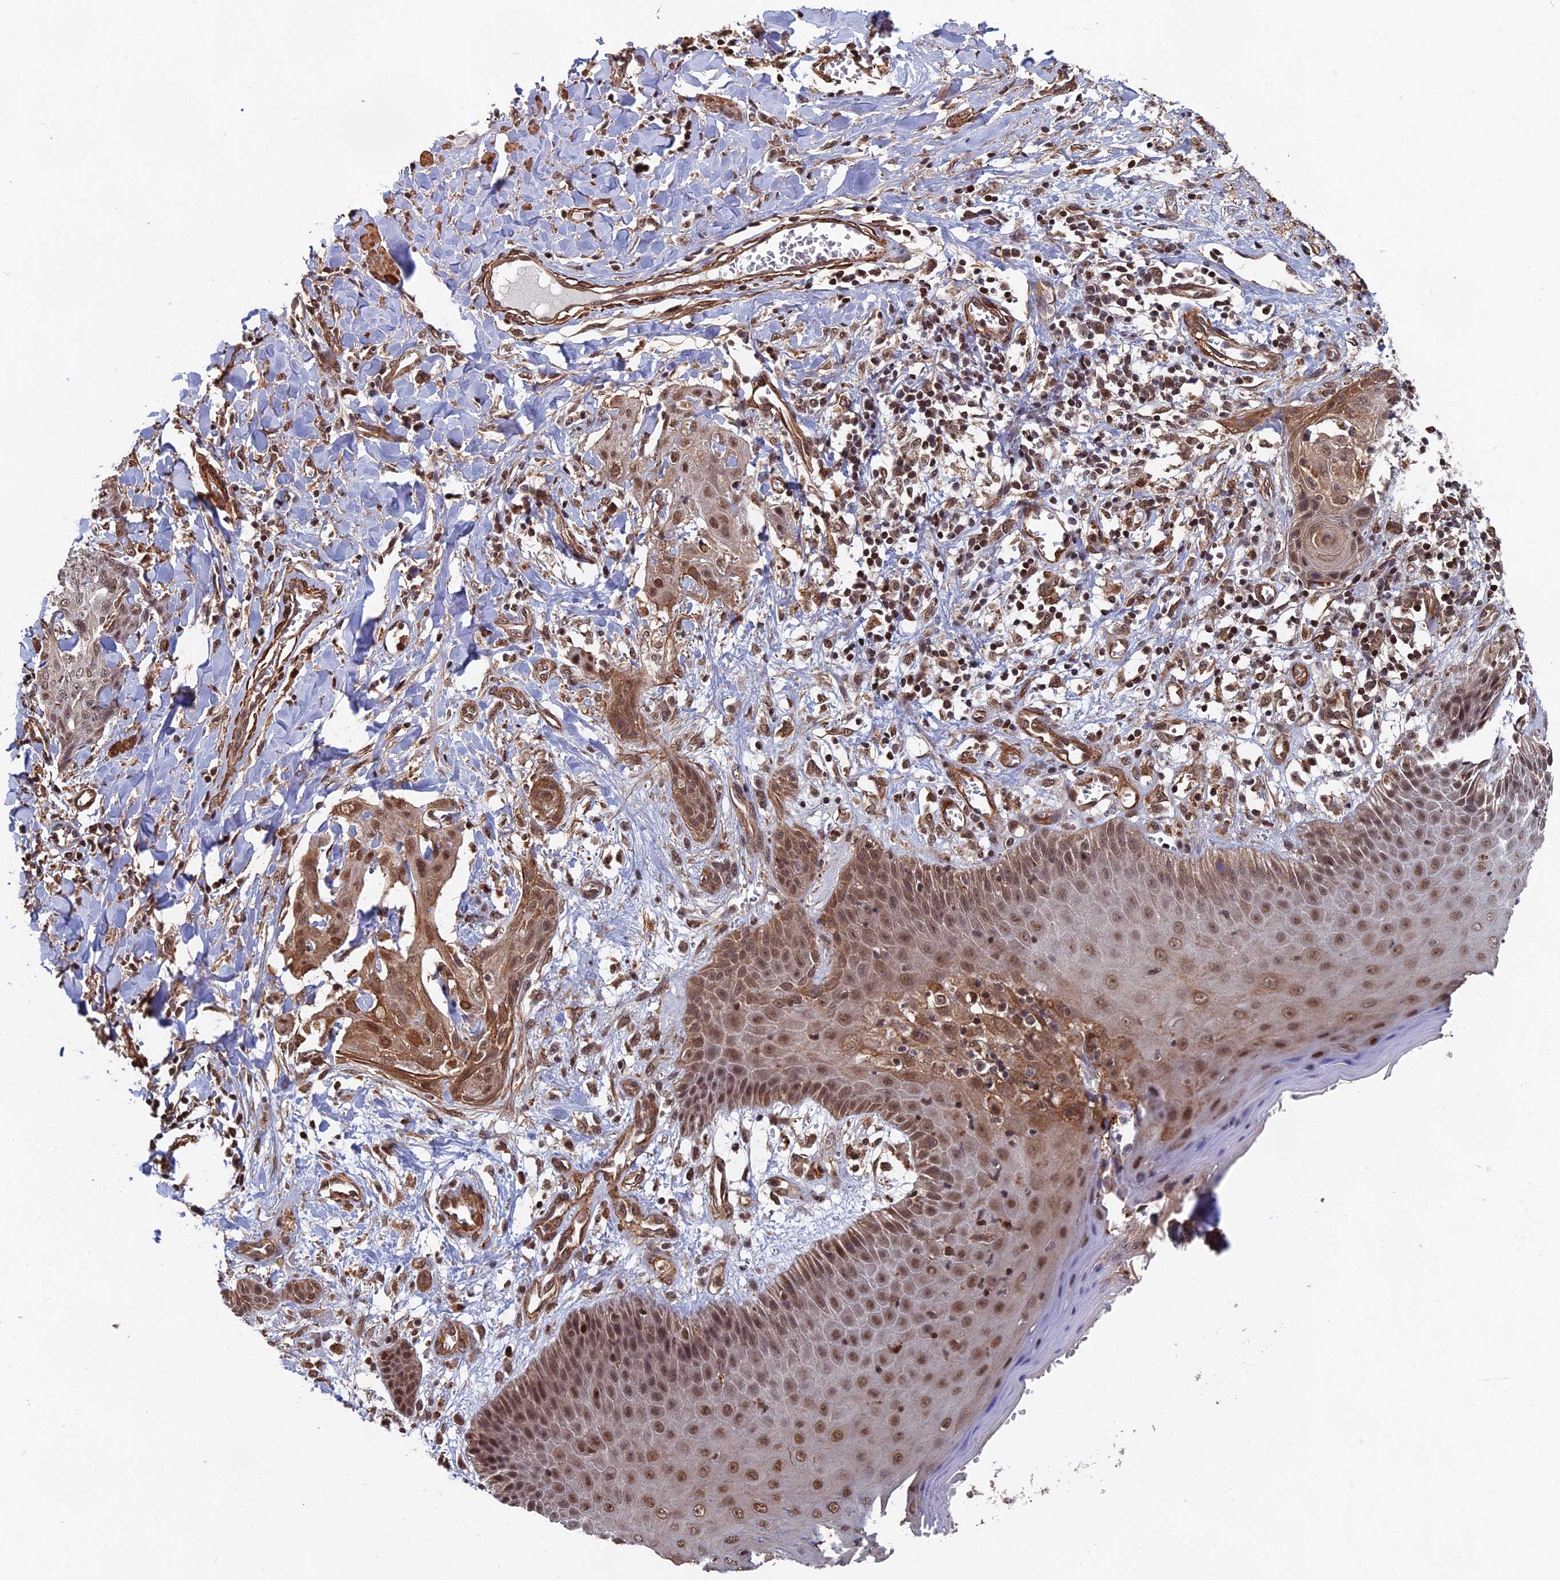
{"staining": {"intensity": "moderate", "quantity": "25%-75%", "location": "nuclear"}, "tissue": "skin cancer", "cell_type": "Tumor cells", "image_type": "cancer", "snomed": [{"axis": "morphology", "description": "Squamous cell carcinoma, NOS"}, {"axis": "topography", "description": "Skin"}, {"axis": "topography", "description": "Vulva"}], "caption": "A high-resolution photomicrograph shows IHC staining of skin cancer (squamous cell carcinoma), which reveals moderate nuclear expression in approximately 25%-75% of tumor cells.", "gene": "CTDP1", "patient": {"sex": "female", "age": 85}}